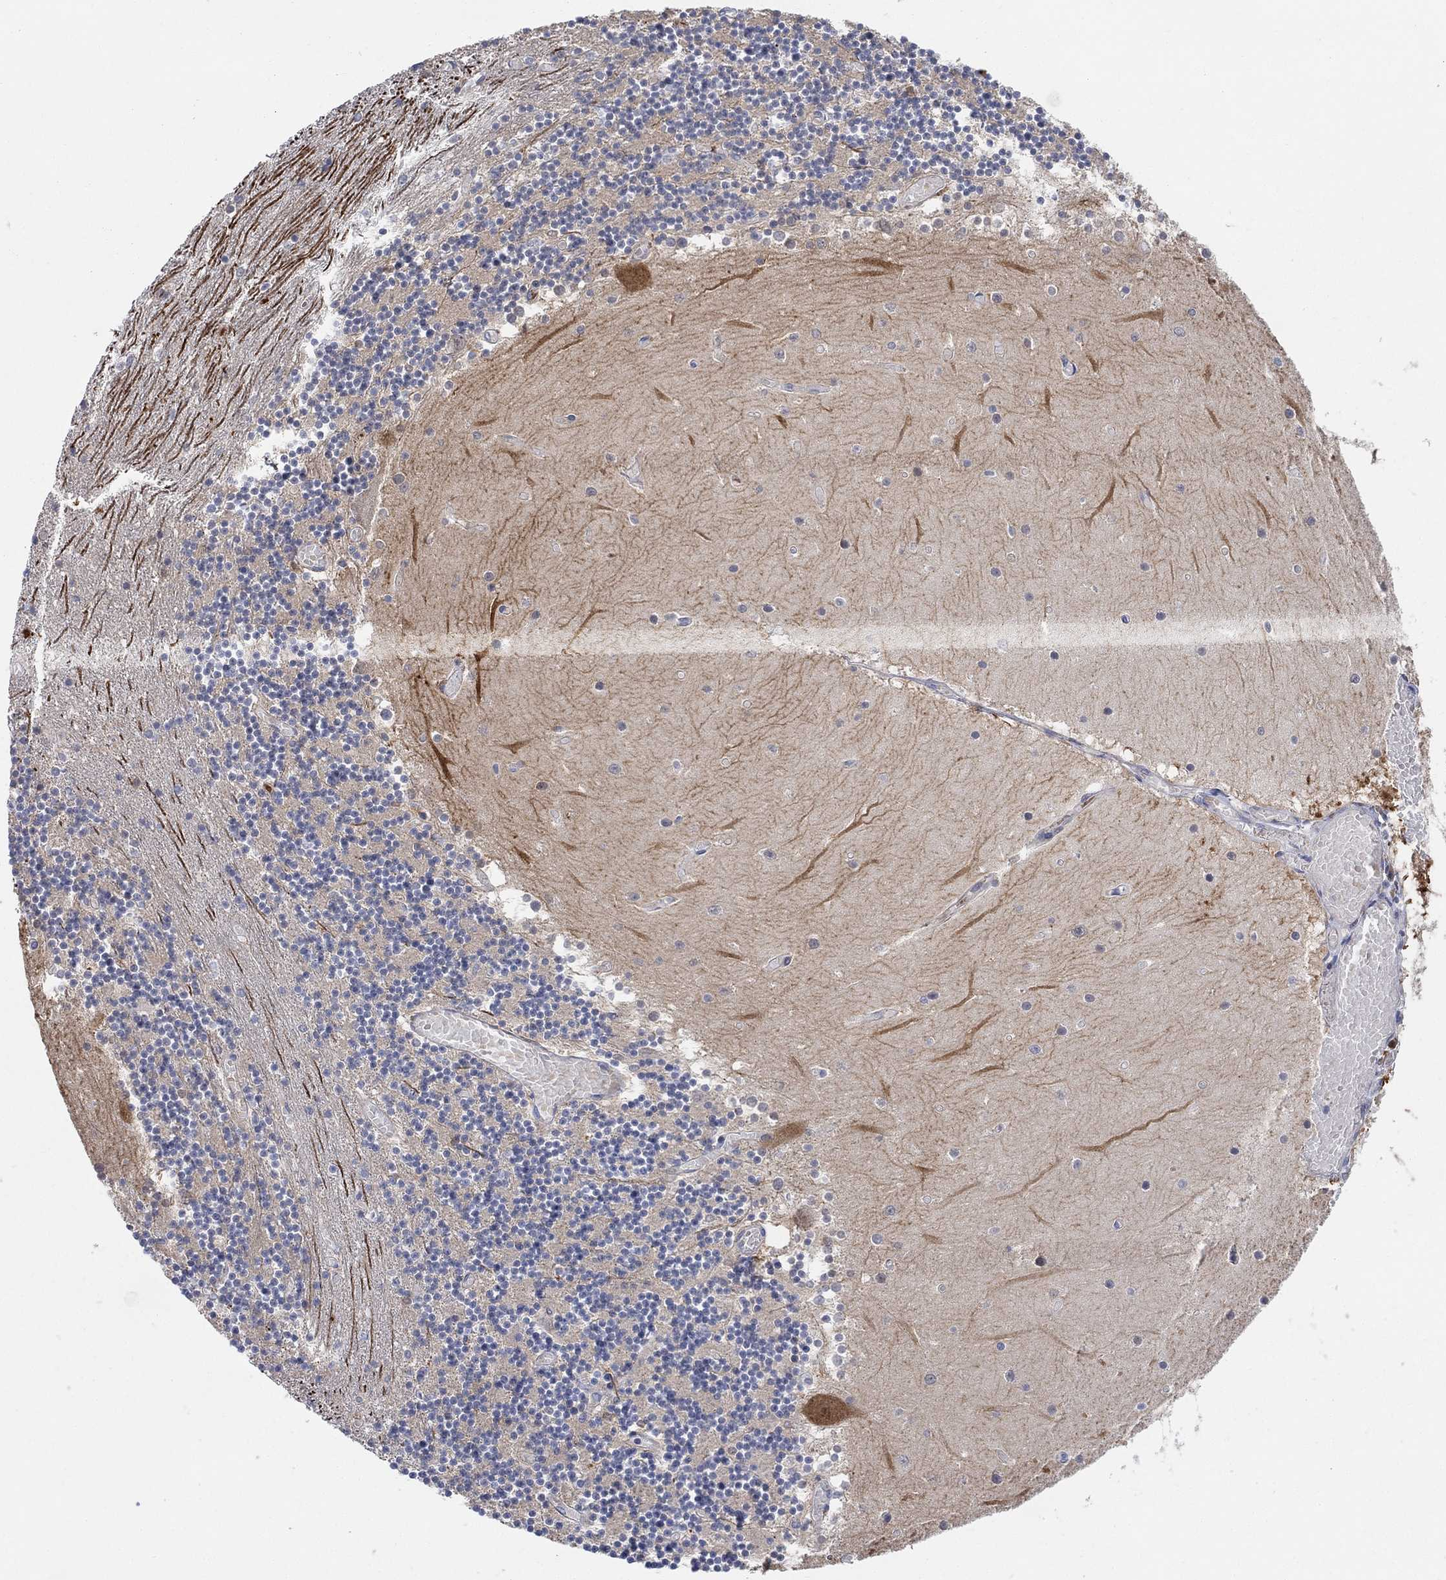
{"staining": {"intensity": "negative", "quantity": "none", "location": "none"}, "tissue": "cerebellum", "cell_type": "Cells in granular layer", "image_type": "normal", "snomed": [{"axis": "morphology", "description": "Normal tissue, NOS"}, {"axis": "topography", "description": "Cerebellum"}], "caption": "Immunohistochemistry photomicrograph of unremarkable human cerebellum stained for a protein (brown), which displays no expression in cells in granular layer.", "gene": "CNTF", "patient": {"sex": "female", "age": 28}}